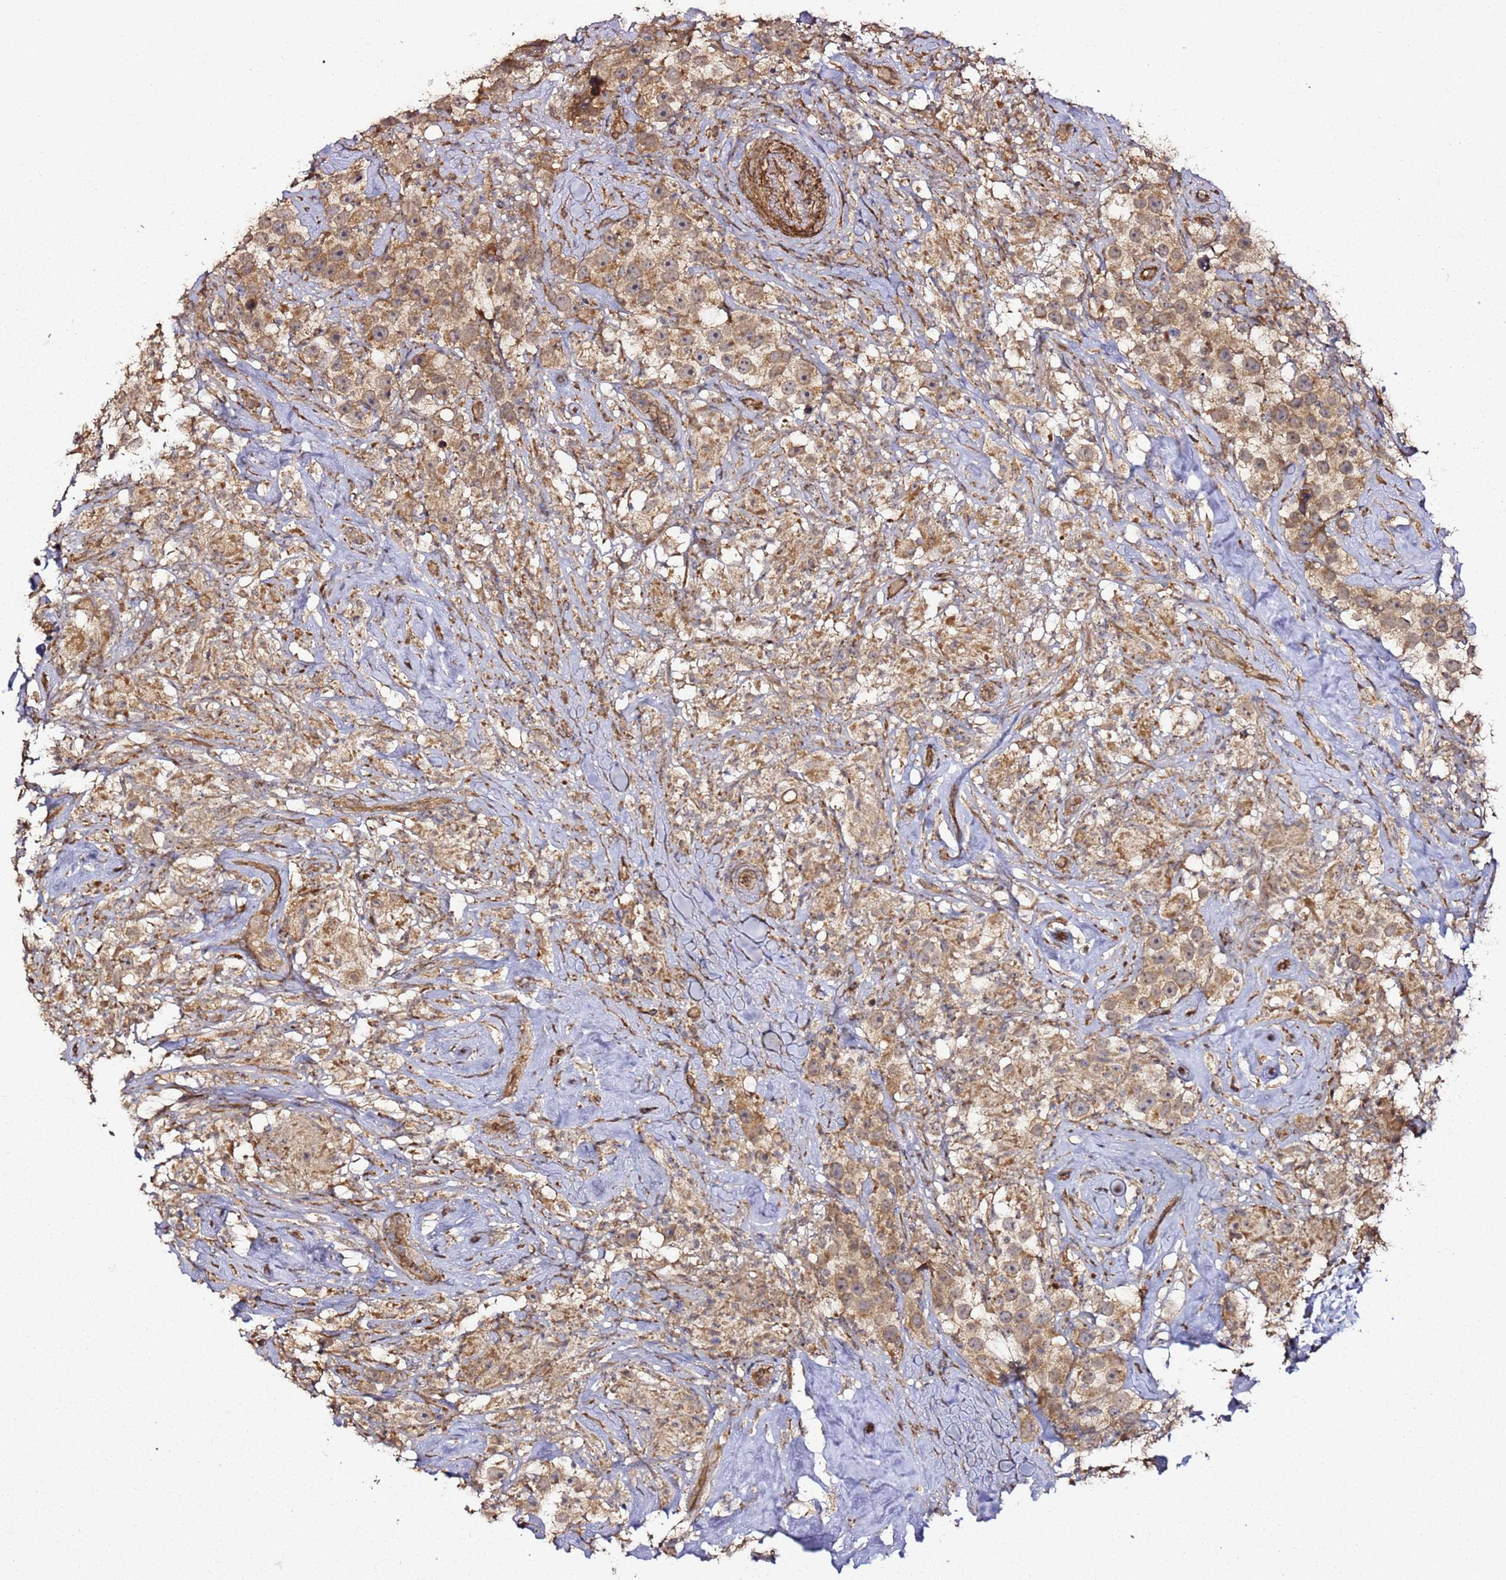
{"staining": {"intensity": "moderate", "quantity": ">75%", "location": "cytoplasmic/membranous"}, "tissue": "testis cancer", "cell_type": "Tumor cells", "image_type": "cancer", "snomed": [{"axis": "morphology", "description": "Seminoma, NOS"}, {"axis": "topography", "description": "Testis"}], "caption": "Immunohistochemistry histopathology image of human testis seminoma stained for a protein (brown), which shows medium levels of moderate cytoplasmic/membranous positivity in approximately >75% of tumor cells.", "gene": "TM2D2", "patient": {"sex": "male", "age": 49}}